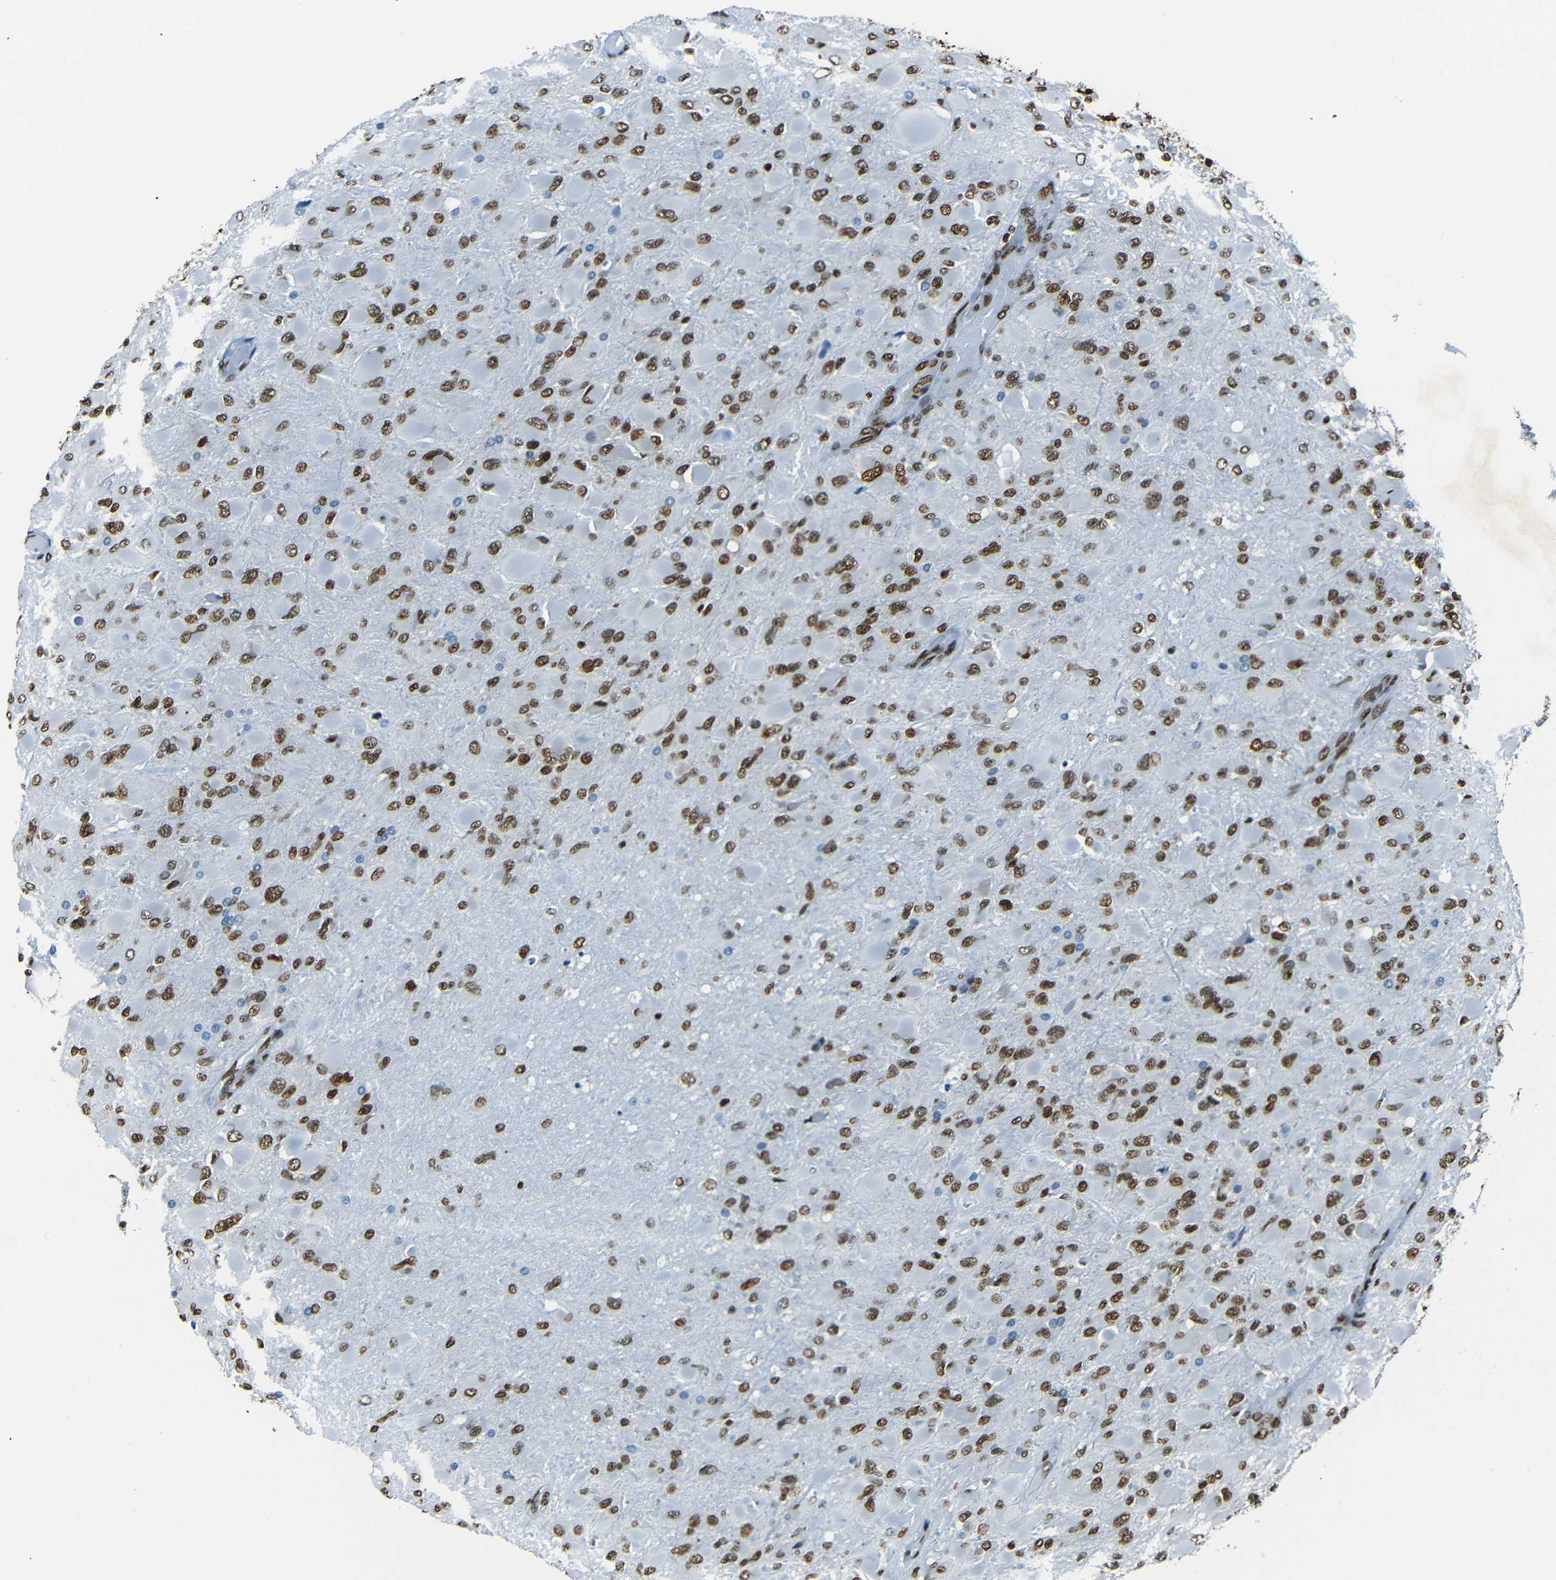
{"staining": {"intensity": "moderate", "quantity": ">75%", "location": "nuclear"}, "tissue": "glioma", "cell_type": "Tumor cells", "image_type": "cancer", "snomed": [{"axis": "morphology", "description": "Glioma, malignant, High grade"}, {"axis": "topography", "description": "Cerebral cortex"}], "caption": "DAB (3,3'-diaminobenzidine) immunohistochemical staining of human malignant glioma (high-grade) displays moderate nuclear protein staining in approximately >75% of tumor cells.", "gene": "HMGN1", "patient": {"sex": "female", "age": 36}}